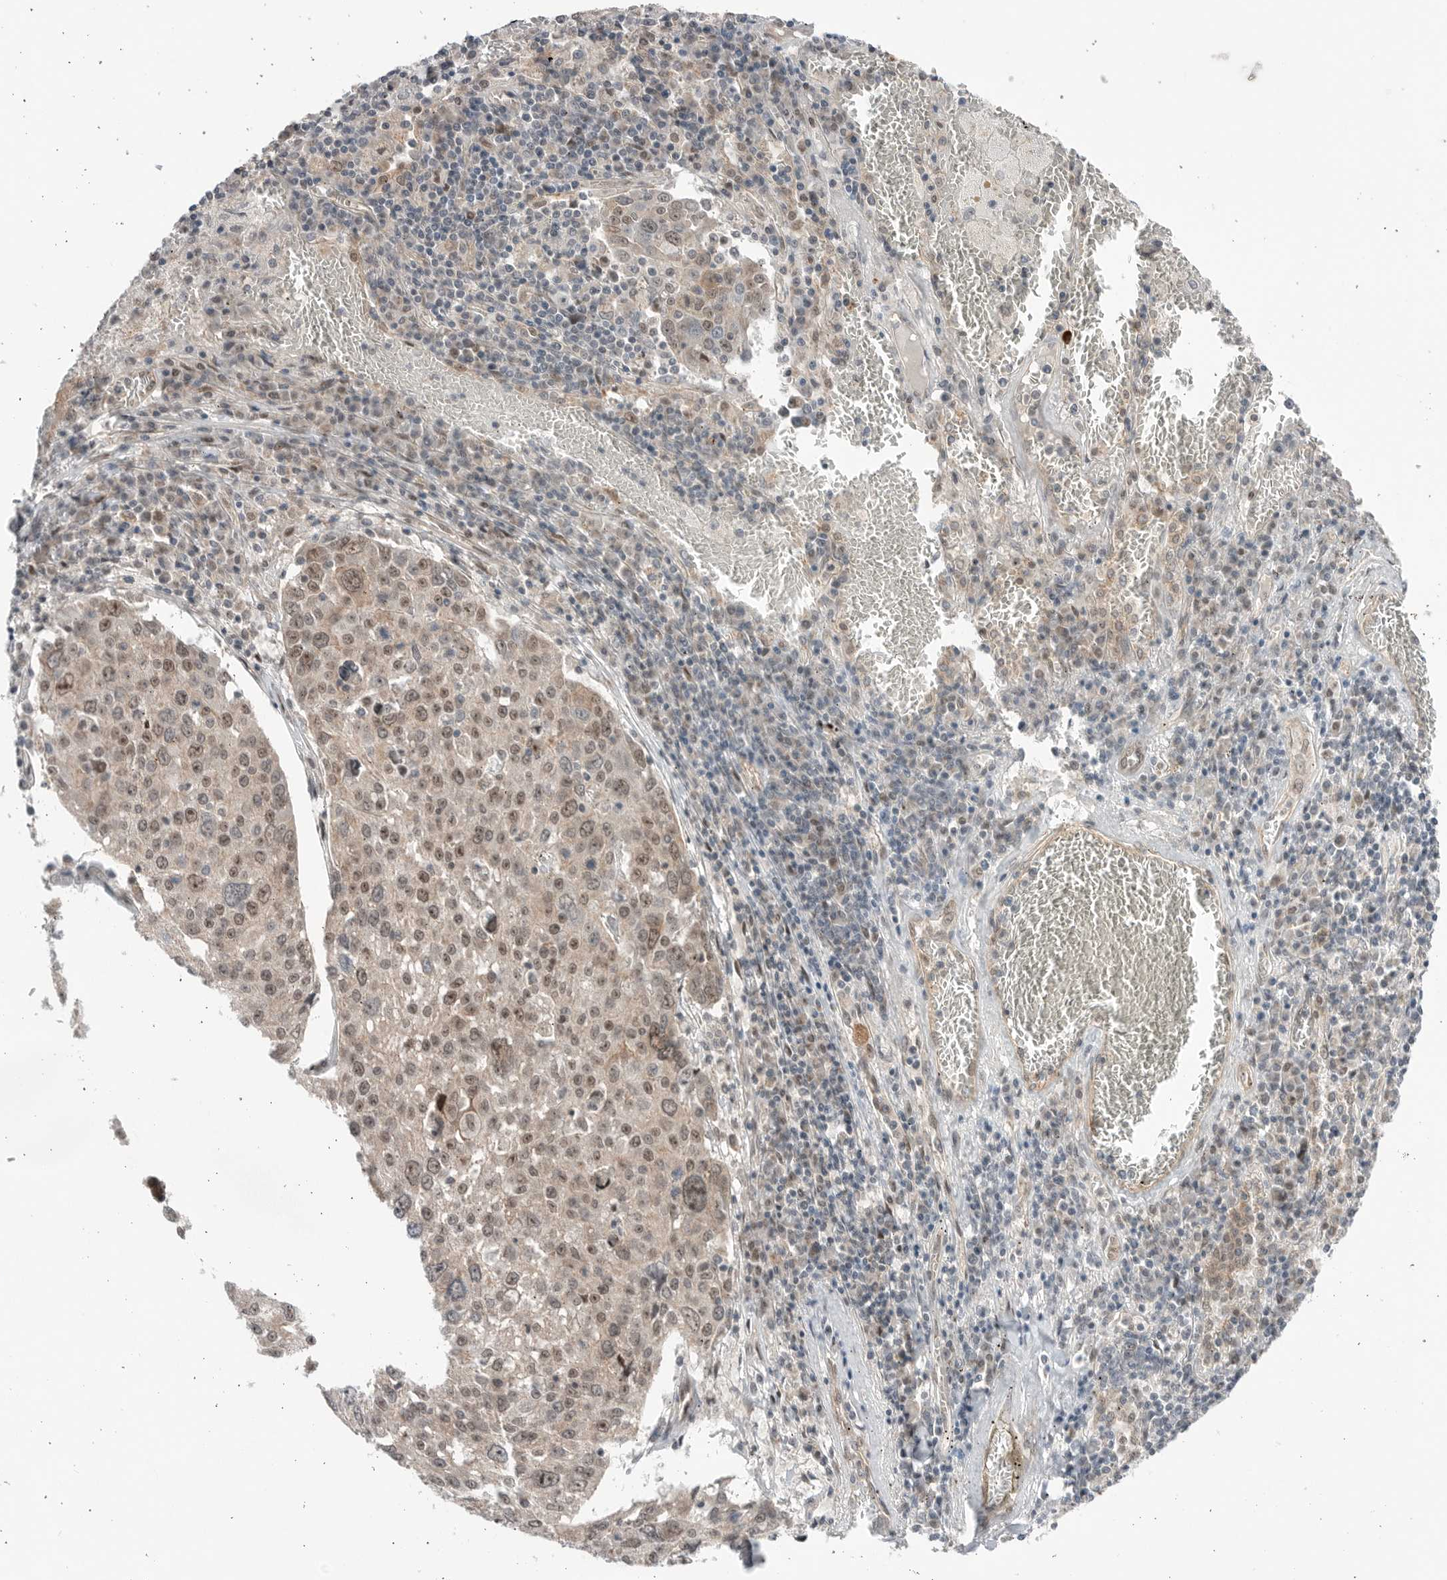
{"staining": {"intensity": "moderate", "quantity": "25%-75%", "location": "nuclear"}, "tissue": "lung cancer", "cell_type": "Tumor cells", "image_type": "cancer", "snomed": [{"axis": "morphology", "description": "Squamous cell carcinoma, NOS"}, {"axis": "topography", "description": "Lung"}], "caption": "Moderate nuclear staining for a protein is present in about 25%-75% of tumor cells of lung squamous cell carcinoma using immunohistochemistry.", "gene": "NTAQ1", "patient": {"sex": "male", "age": 65}}